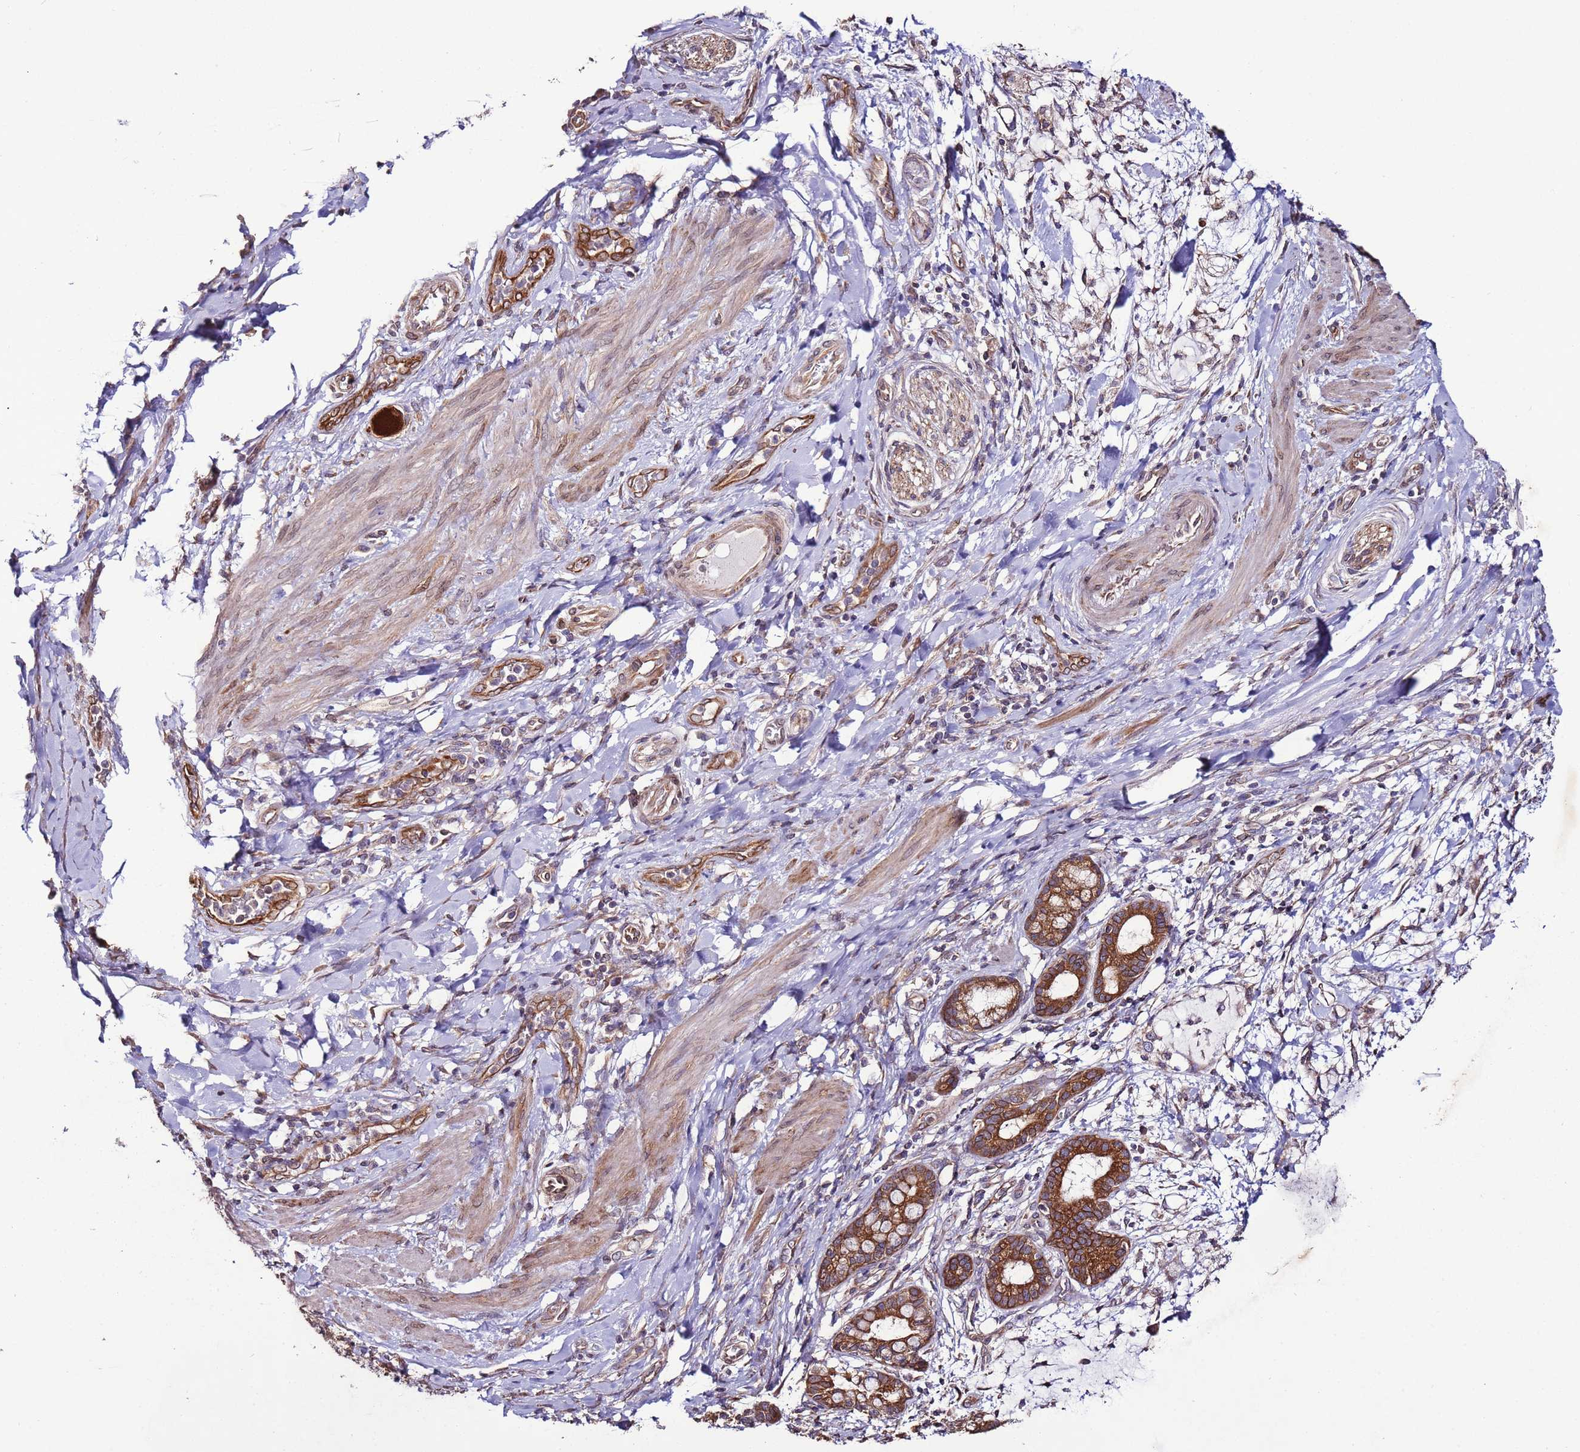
{"staining": {"intensity": "strong", "quantity": ">75%", "location": "cytoplasmic/membranous"}, "tissue": "pancreatic cancer", "cell_type": "Tumor cells", "image_type": "cancer", "snomed": [{"axis": "morphology", "description": "Adenocarcinoma, NOS"}, {"axis": "topography", "description": "Pancreas"}], "caption": "An IHC micrograph of tumor tissue is shown. Protein staining in brown highlights strong cytoplasmic/membranous positivity in adenocarcinoma (pancreatic) within tumor cells.", "gene": "SLC41A3", "patient": {"sex": "male", "age": 48}}